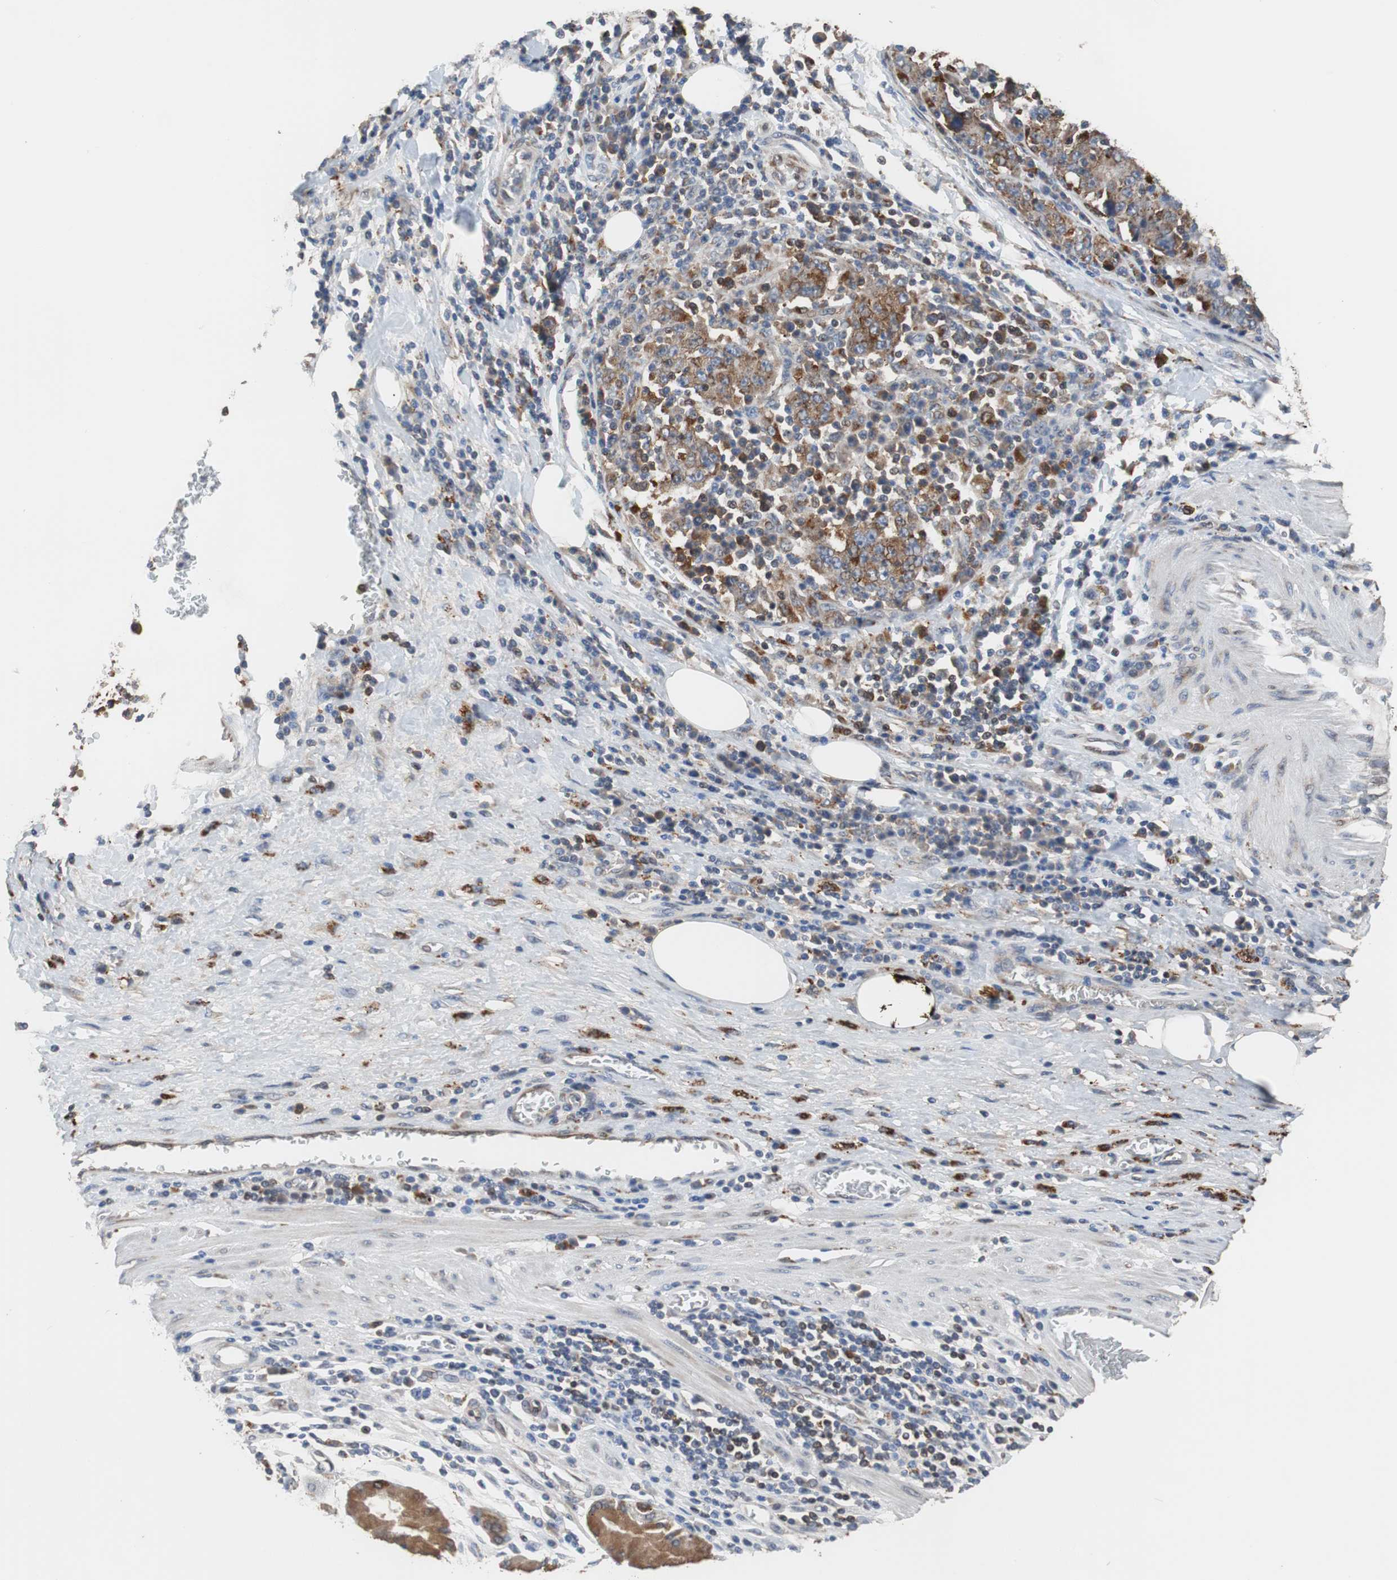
{"staining": {"intensity": "strong", "quantity": ">75%", "location": "cytoplasmic/membranous"}, "tissue": "stomach cancer", "cell_type": "Tumor cells", "image_type": "cancer", "snomed": [{"axis": "morphology", "description": "Normal tissue, NOS"}, {"axis": "morphology", "description": "Adenocarcinoma, NOS"}, {"axis": "topography", "description": "Stomach, upper"}, {"axis": "topography", "description": "Stomach"}], "caption": "Stomach cancer stained with DAB immunohistochemistry displays high levels of strong cytoplasmic/membranous positivity in approximately >75% of tumor cells.", "gene": "USP10", "patient": {"sex": "male", "age": 59}}